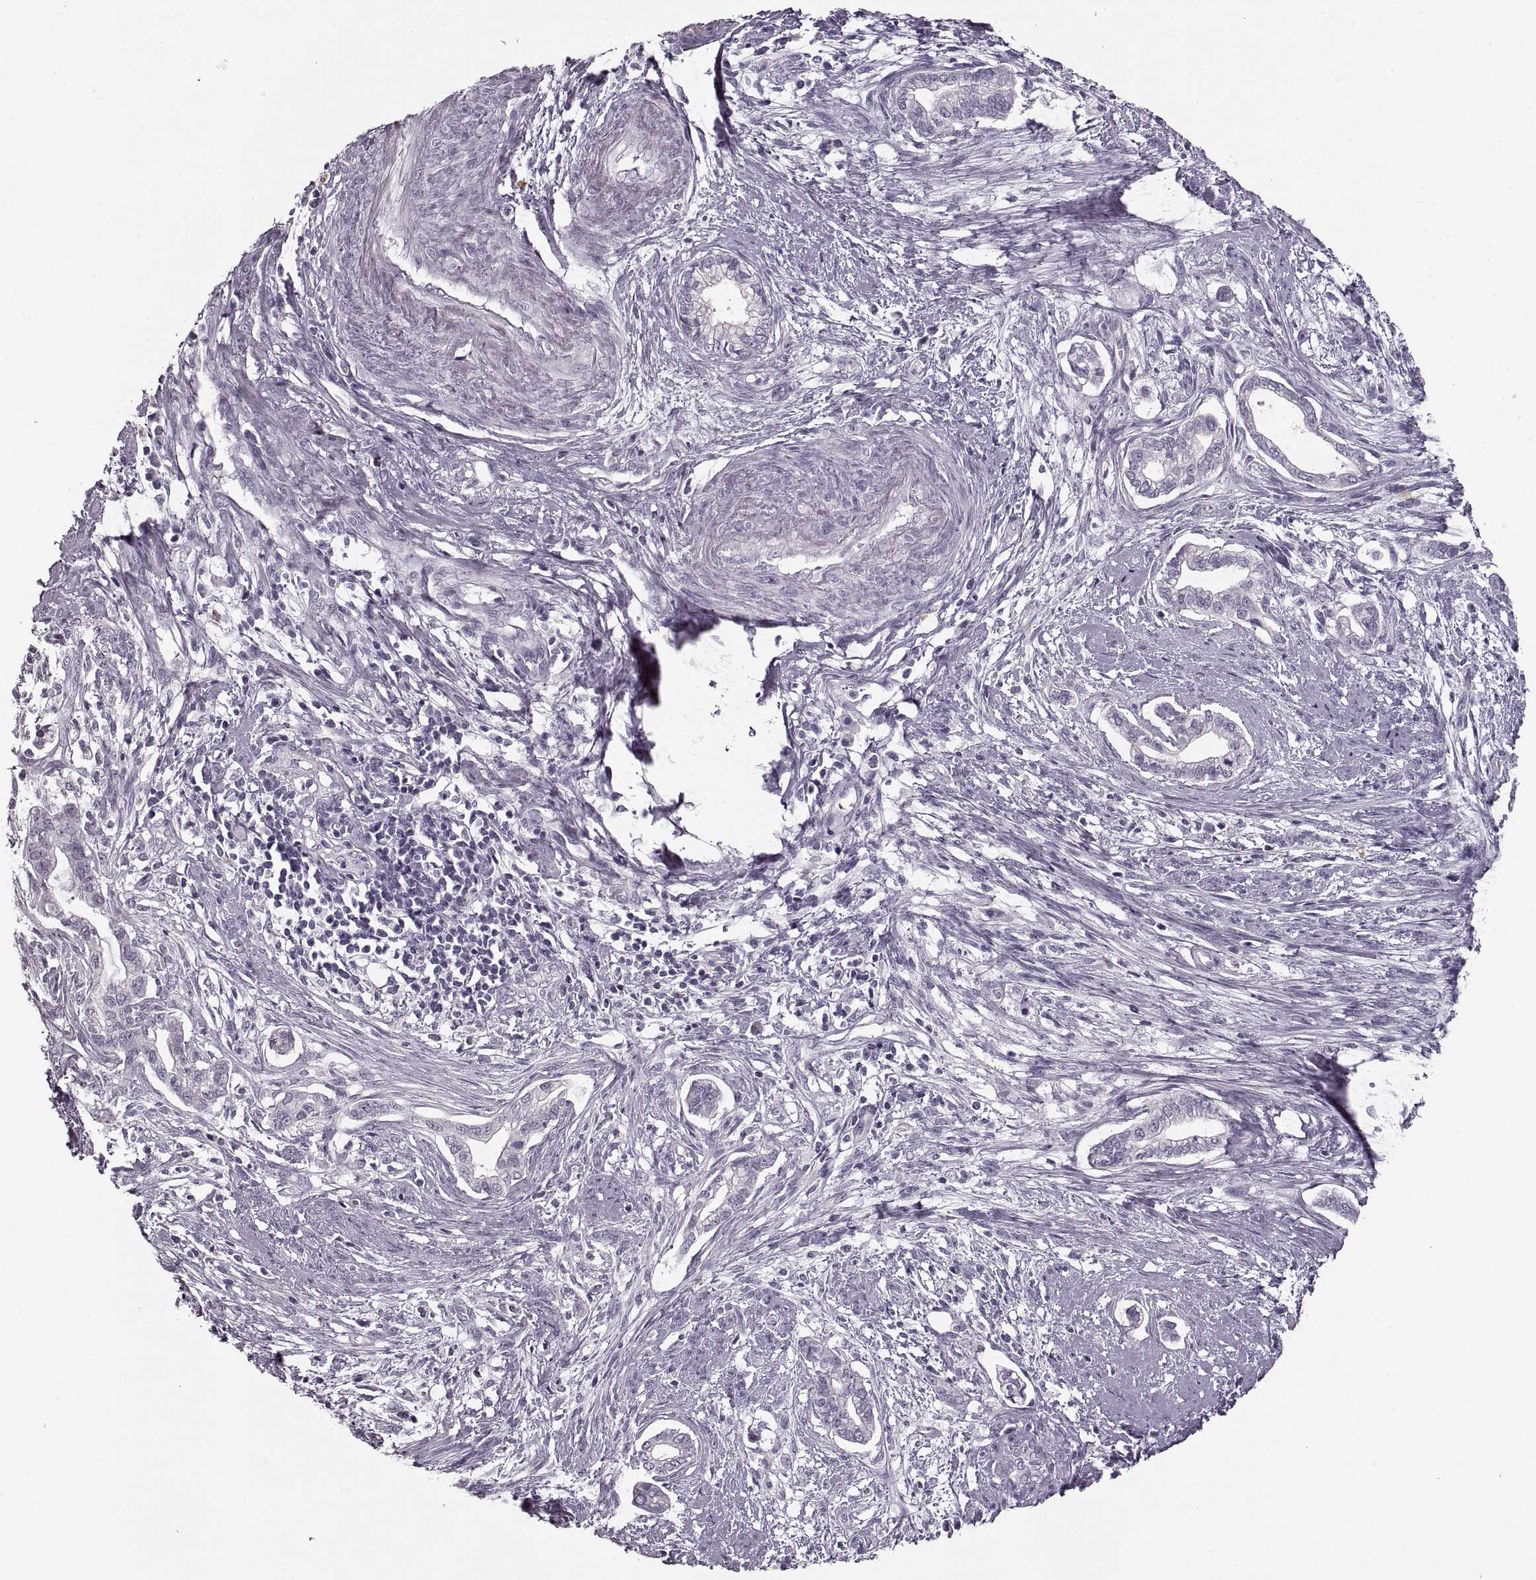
{"staining": {"intensity": "negative", "quantity": "none", "location": "none"}, "tissue": "cervical cancer", "cell_type": "Tumor cells", "image_type": "cancer", "snomed": [{"axis": "morphology", "description": "Adenocarcinoma, NOS"}, {"axis": "topography", "description": "Cervix"}], "caption": "Cervical adenocarcinoma was stained to show a protein in brown. There is no significant positivity in tumor cells. (Stains: DAB (3,3'-diaminobenzidine) immunohistochemistry (IHC) with hematoxylin counter stain, Microscopy: brightfield microscopy at high magnification).", "gene": "CNTN1", "patient": {"sex": "female", "age": 62}}